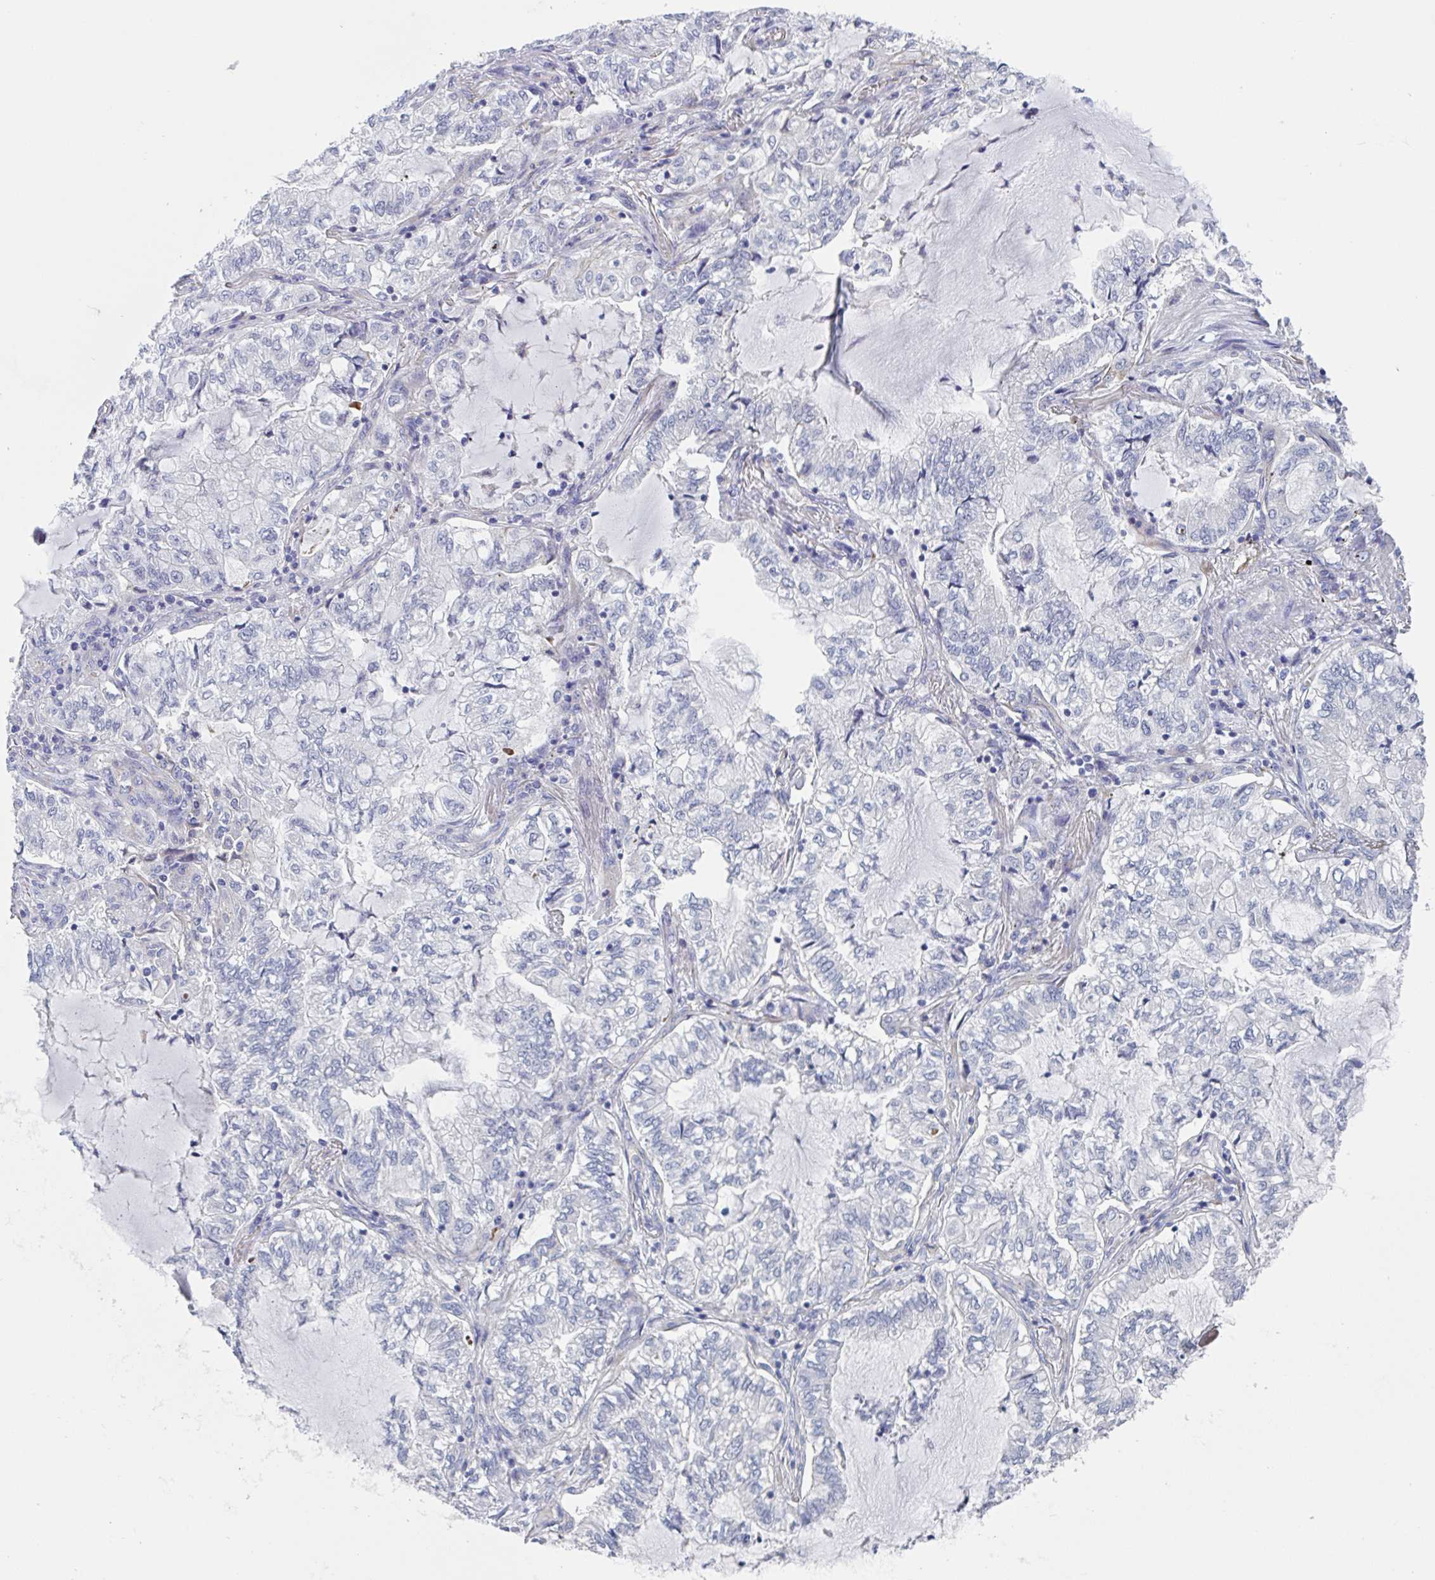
{"staining": {"intensity": "negative", "quantity": "none", "location": "none"}, "tissue": "lung cancer", "cell_type": "Tumor cells", "image_type": "cancer", "snomed": [{"axis": "morphology", "description": "Adenocarcinoma, NOS"}, {"axis": "topography", "description": "Lymph node"}, {"axis": "topography", "description": "Lung"}], "caption": "Immunohistochemistry micrograph of adenocarcinoma (lung) stained for a protein (brown), which exhibits no staining in tumor cells. The staining was performed using DAB to visualize the protein expression in brown, while the nuclei were stained in blue with hematoxylin (Magnification: 20x).", "gene": "ST14", "patient": {"sex": "male", "age": 66}}